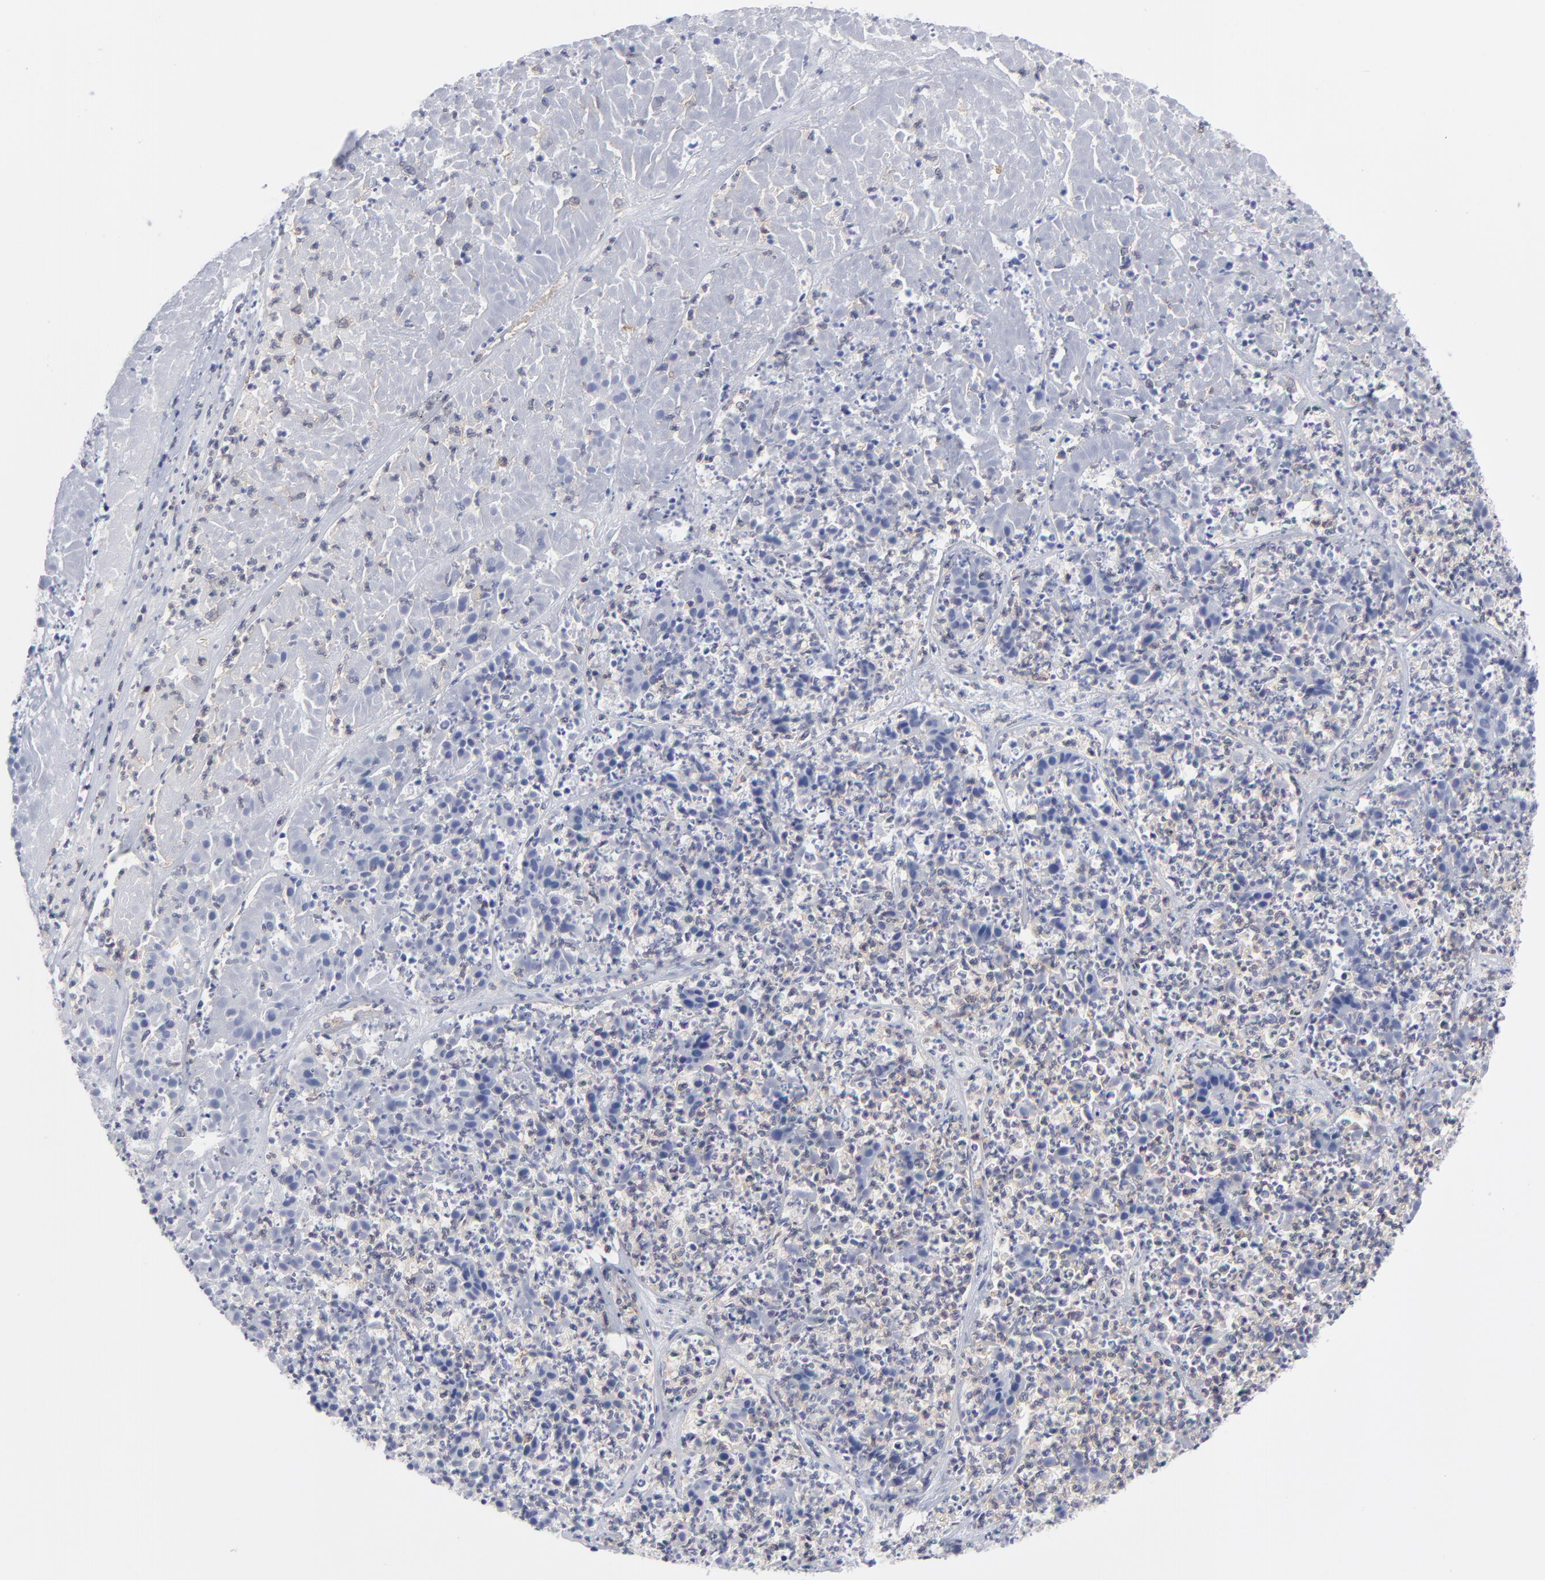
{"staining": {"intensity": "negative", "quantity": "none", "location": "none"}, "tissue": "pancreatic cancer", "cell_type": "Tumor cells", "image_type": "cancer", "snomed": [{"axis": "morphology", "description": "Adenocarcinoma, NOS"}, {"axis": "topography", "description": "Pancreas"}], "caption": "IHC of human pancreatic cancer exhibits no positivity in tumor cells.", "gene": "NFKBIA", "patient": {"sex": "male", "age": 50}}